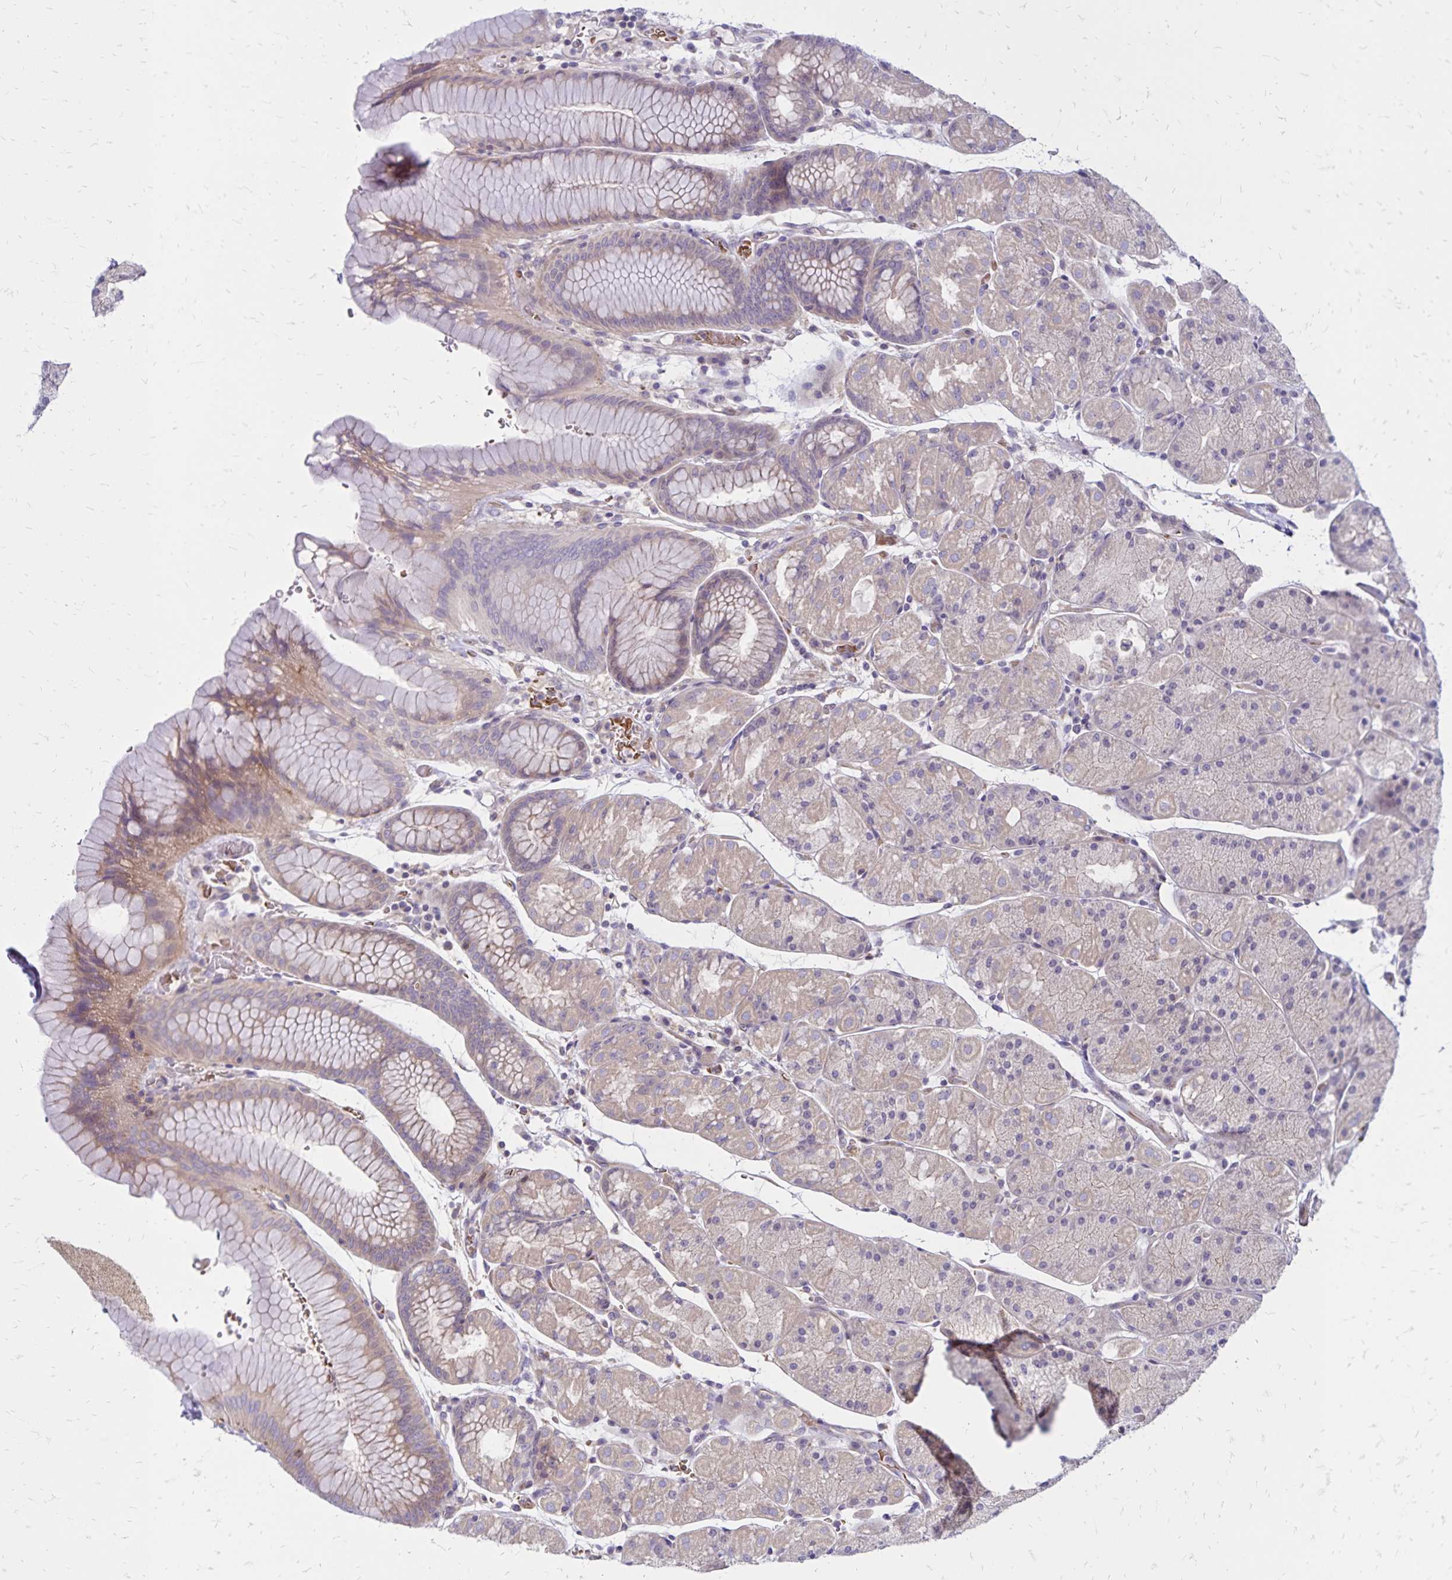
{"staining": {"intensity": "weak", "quantity": "25%-75%", "location": "cytoplasmic/membranous"}, "tissue": "stomach", "cell_type": "Glandular cells", "image_type": "normal", "snomed": [{"axis": "morphology", "description": "Normal tissue, NOS"}, {"axis": "topography", "description": "Stomach, upper"}, {"axis": "topography", "description": "Stomach"}], "caption": "Human stomach stained for a protein (brown) displays weak cytoplasmic/membranous positive expression in about 25%-75% of glandular cells.", "gene": "FSD1", "patient": {"sex": "male", "age": 76}}